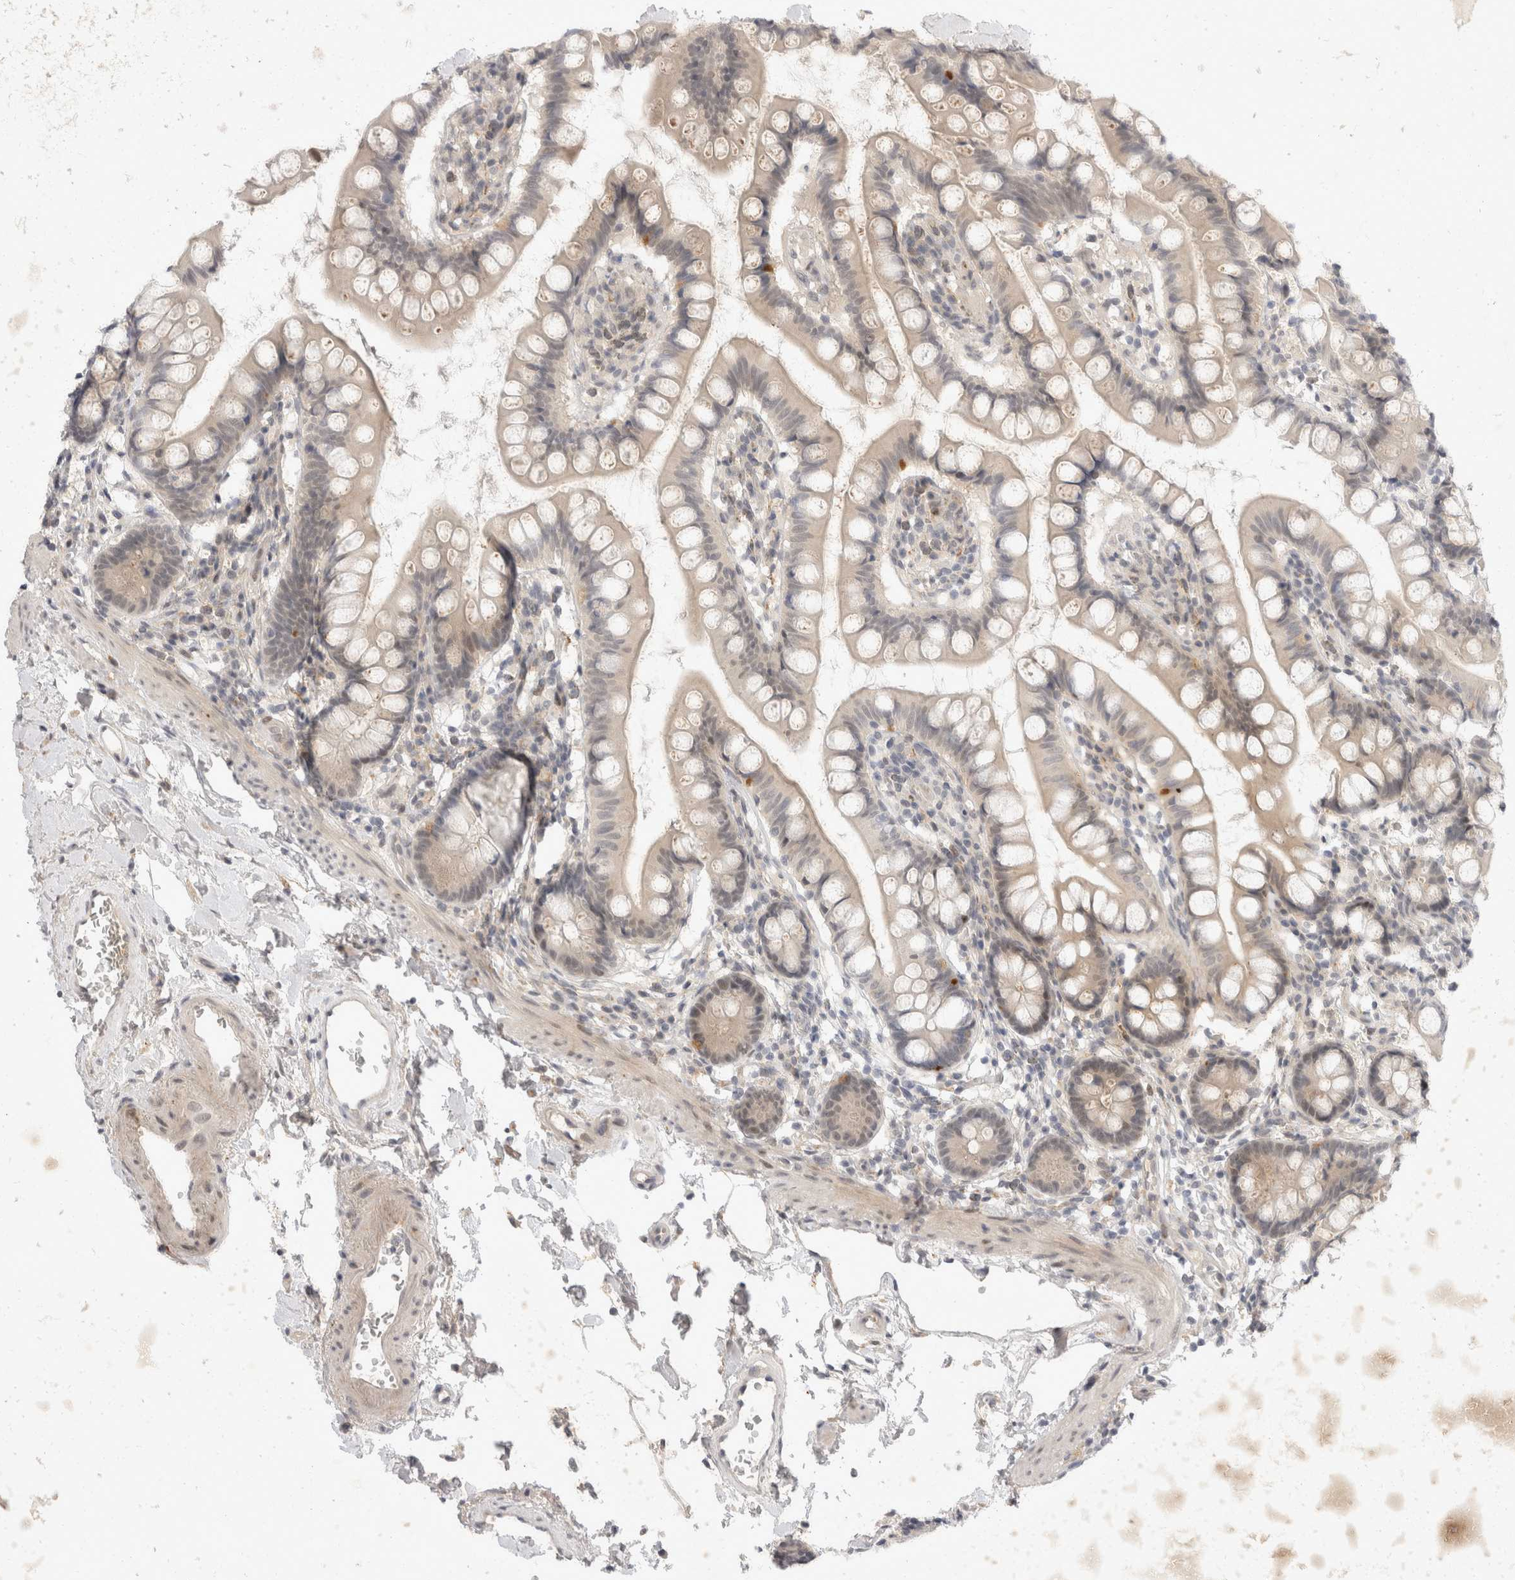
{"staining": {"intensity": "weak", "quantity": "25%-75%", "location": "cytoplasmic/membranous"}, "tissue": "small intestine", "cell_type": "Glandular cells", "image_type": "normal", "snomed": [{"axis": "morphology", "description": "Normal tissue, NOS"}, {"axis": "topography", "description": "Small intestine"}], "caption": "Immunohistochemical staining of normal small intestine reveals 25%-75% levels of weak cytoplasmic/membranous protein staining in about 25%-75% of glandular cells. The staining was performed using DAB (3,3'-diaminobenzidine) to visualize the protein expression in brown, while the nuclei were stained in blue with hematoxylin (Magnification: 20x).", "gene": "TOM1L2", "patient": {"sex": "female", "age": 84}}